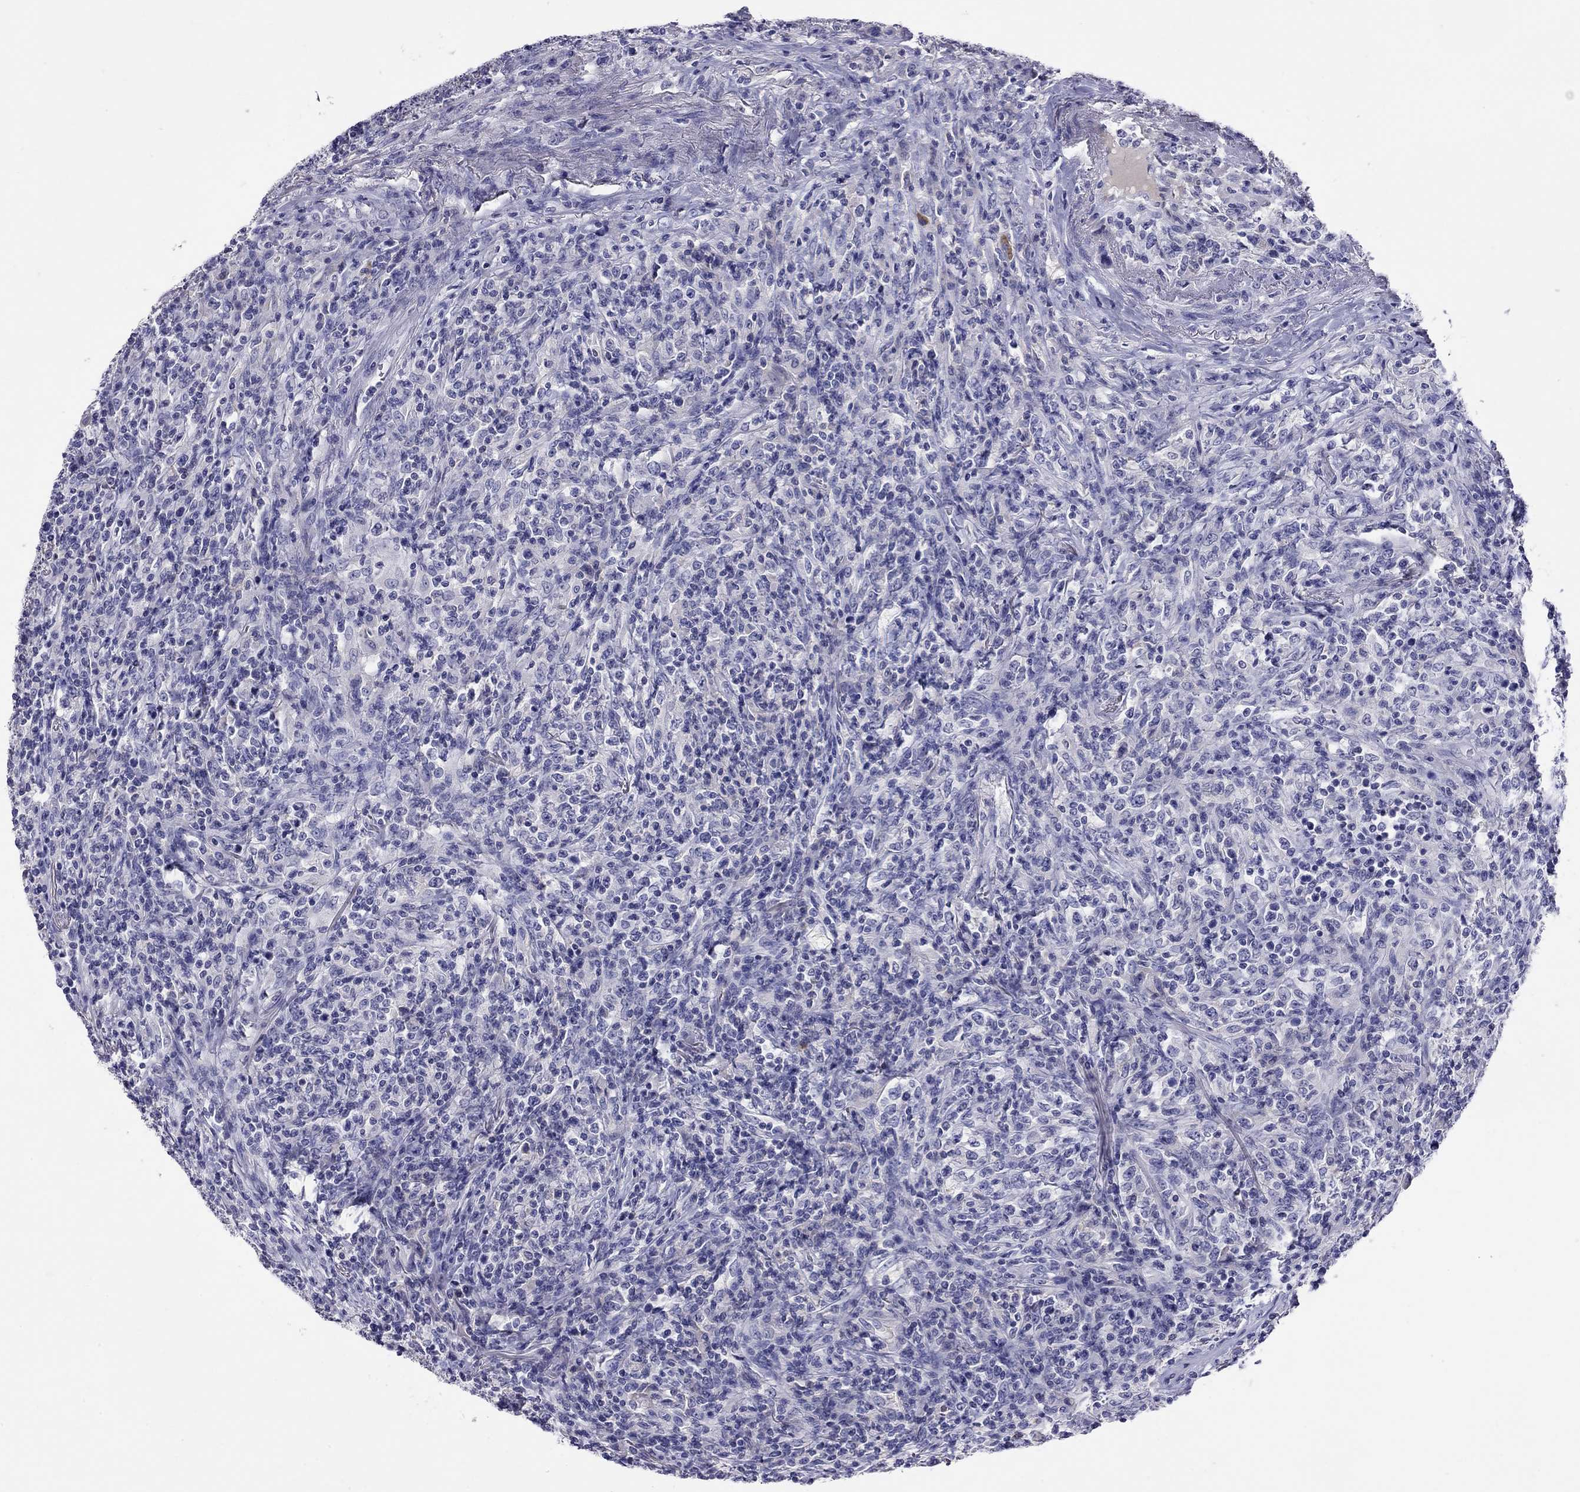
{"staining": {"intensity": "negative", "quantity": "none", "location": "none"}, "tissue": "lymphoma", "cell_type": "Tumor cells", "image_type": "cancer", "snomed": [{"axis": "morphology", "description": "Malignant lymphoma, non-Hodgkin's type, High grade"}, {"axis": "topography", "description": "Lung"}], "caption": "Malignant lymphoma, non-Hodgkin's type (high-grade) was stained to show a protein in brown. There is no significant staining in tumor cells.", "gene": "CALHM1", "patient": {"sex": "male", "age": 79}}